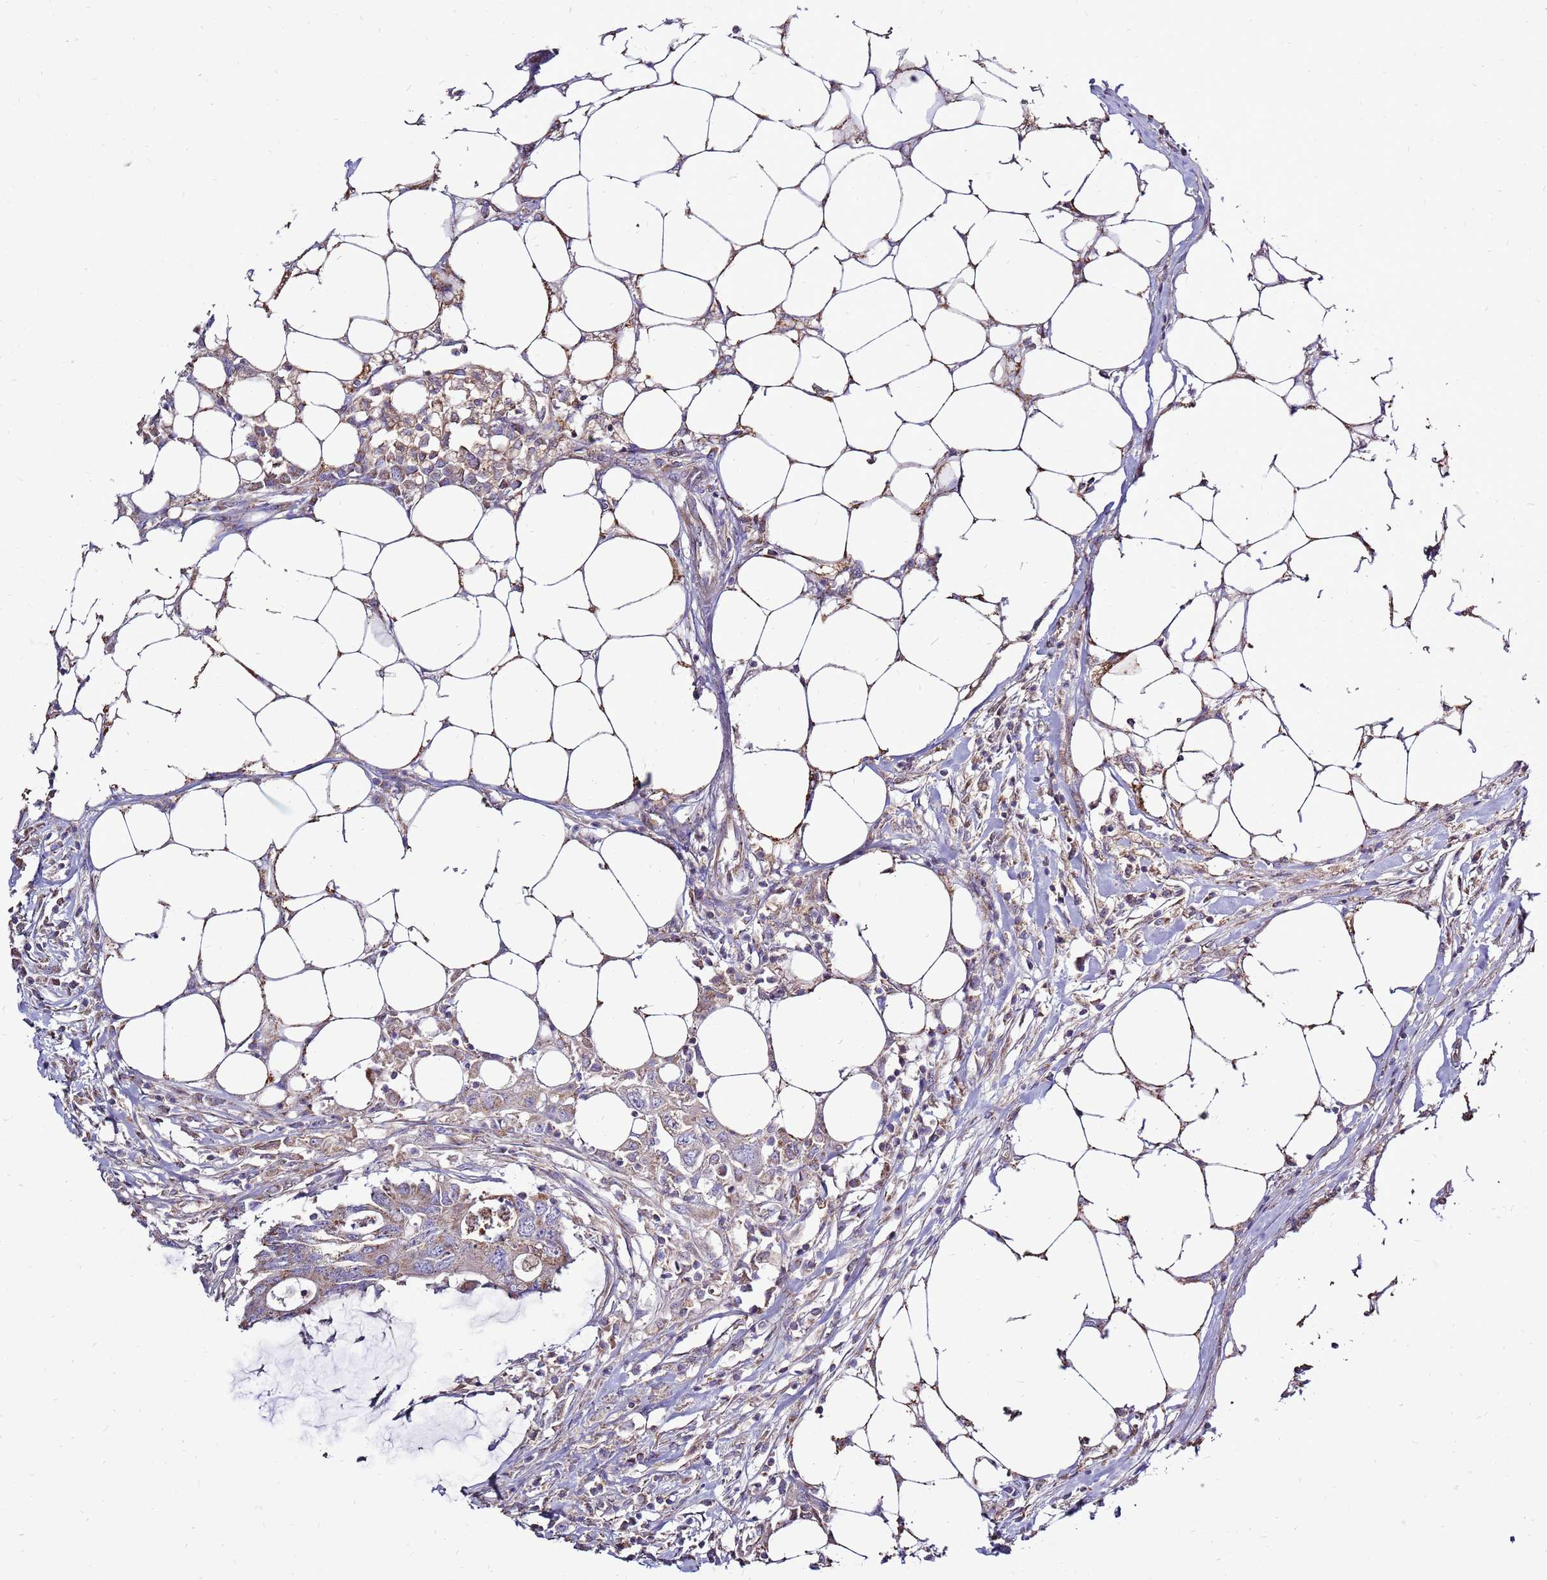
{"staining": {"intensity": "weak", "quantity": ">75%", "location": "cytoplasmic/membranous"}, "tissue": "colorectal cancer", "cell_type": "Tumor cells", "image_type": "cancer", "snomed": [{"axis": "morphology", "description": "Adenocarcinoma, NOS"}, {"axis": "topography", "description": "Colon"}], "caption": "DAB immunohistochemical staining of human colorectal cancer exhibits weak cytoplasmic/membranous protein positivity in approximately >75% of tumor cells. (IHC, brightfield microscopy, high magnification).", "gene": "TRAPPC4", "patient": {"sex": "male", "age": 71}}